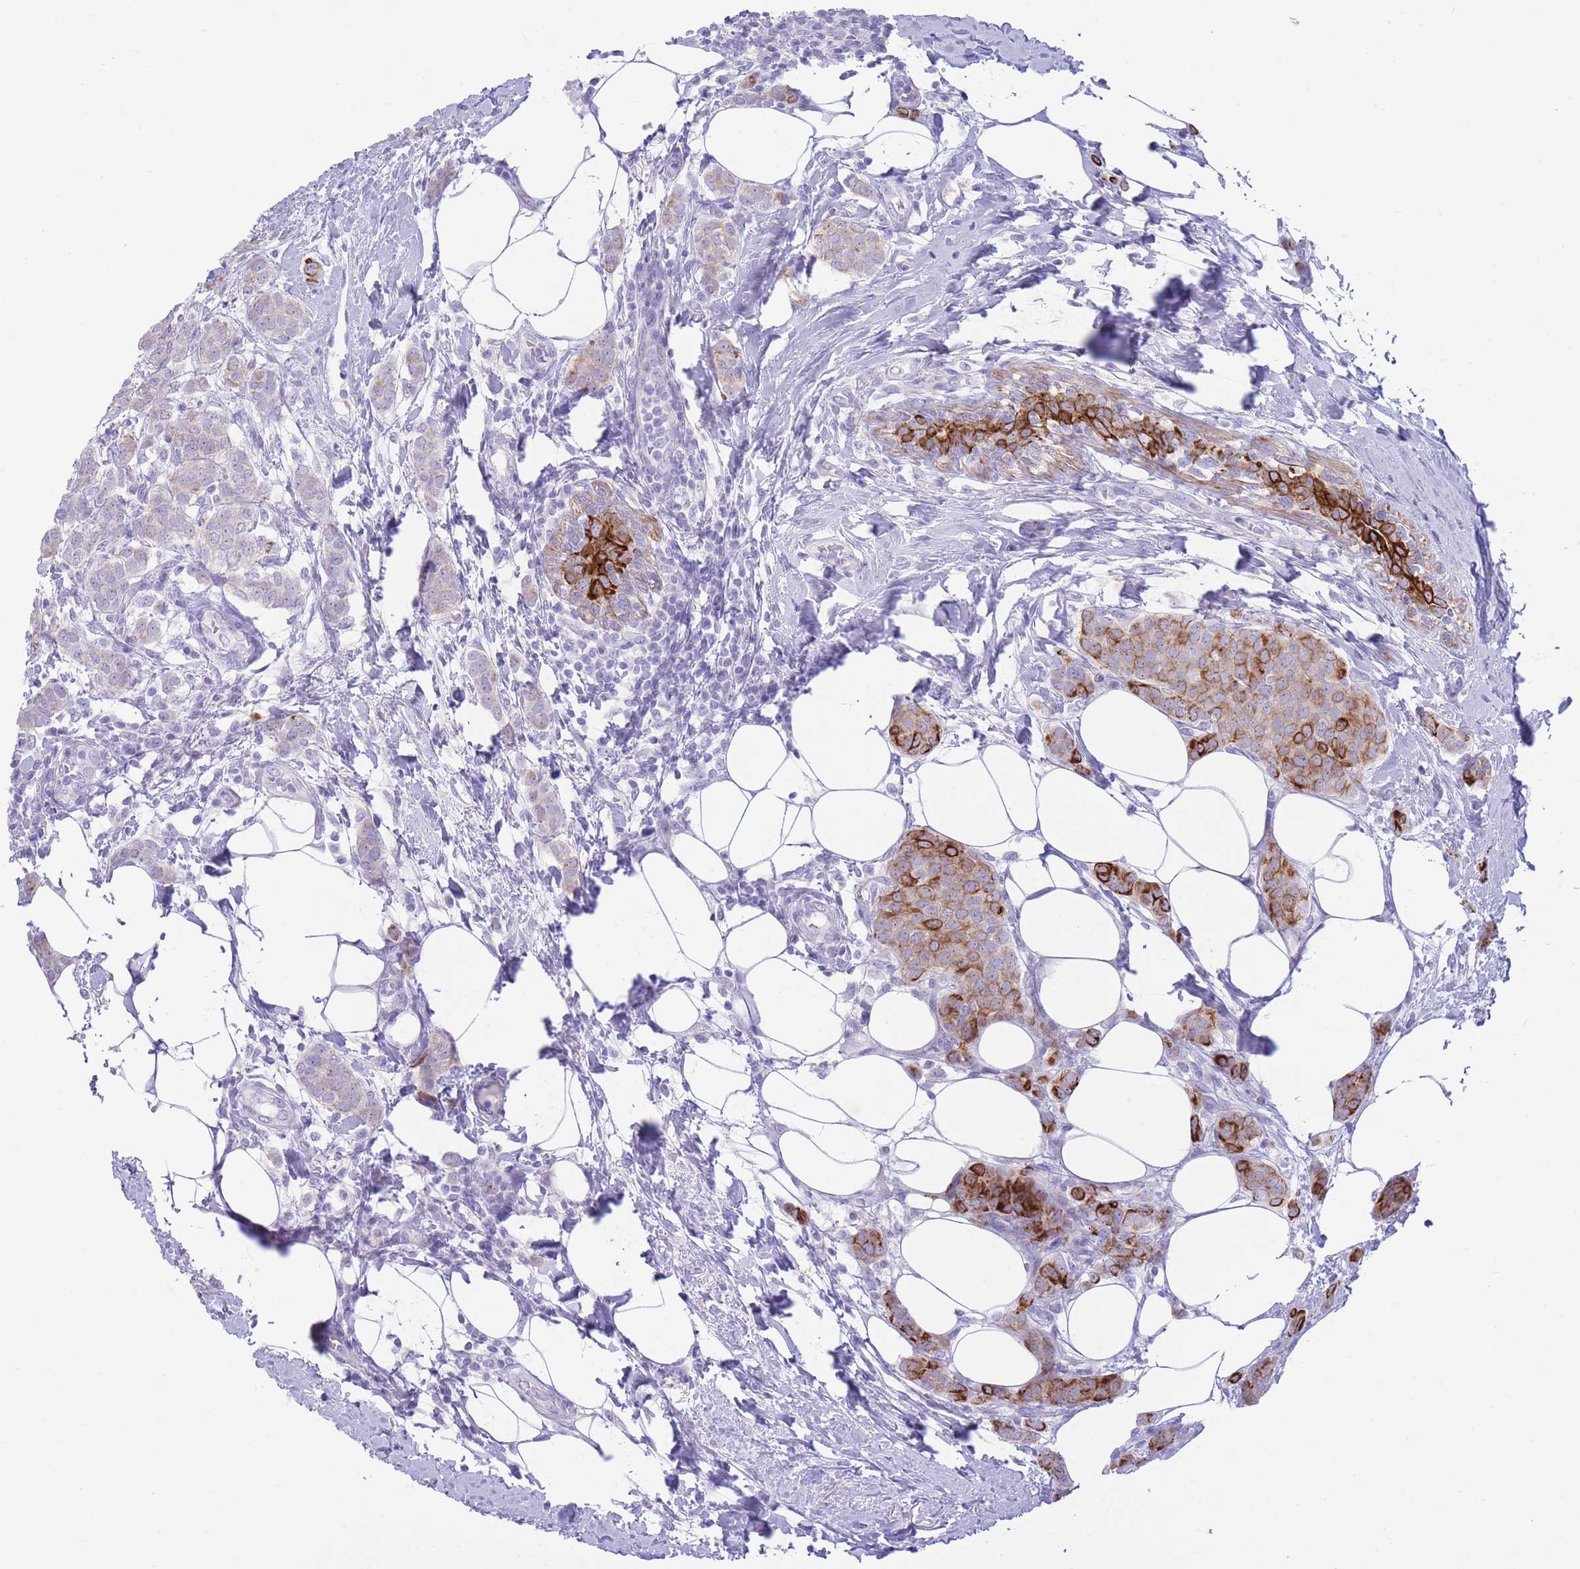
{"staining": {"intensity": "strong", "quantity": "25%-75%", "location": "cytoplasmic/membranous"}, "tissue": "breast cancer", "cell_type": "Tumor cells", "image_type": "cancer", "snomed": [{"axis": "morphology", "description": "Duct carcinoma"}, {"axis": "topography", "description": "Breast"}], "caption": "This photomicrograph exhibits immunohistochemistry staining of human breast infiltrating ductal carcinoma, with high strong cytoplasmic/membranous expression in about 25%-75% of tumor cells.", "gene": "VWA8", "patient": {"sex": "female", "age": 72}}